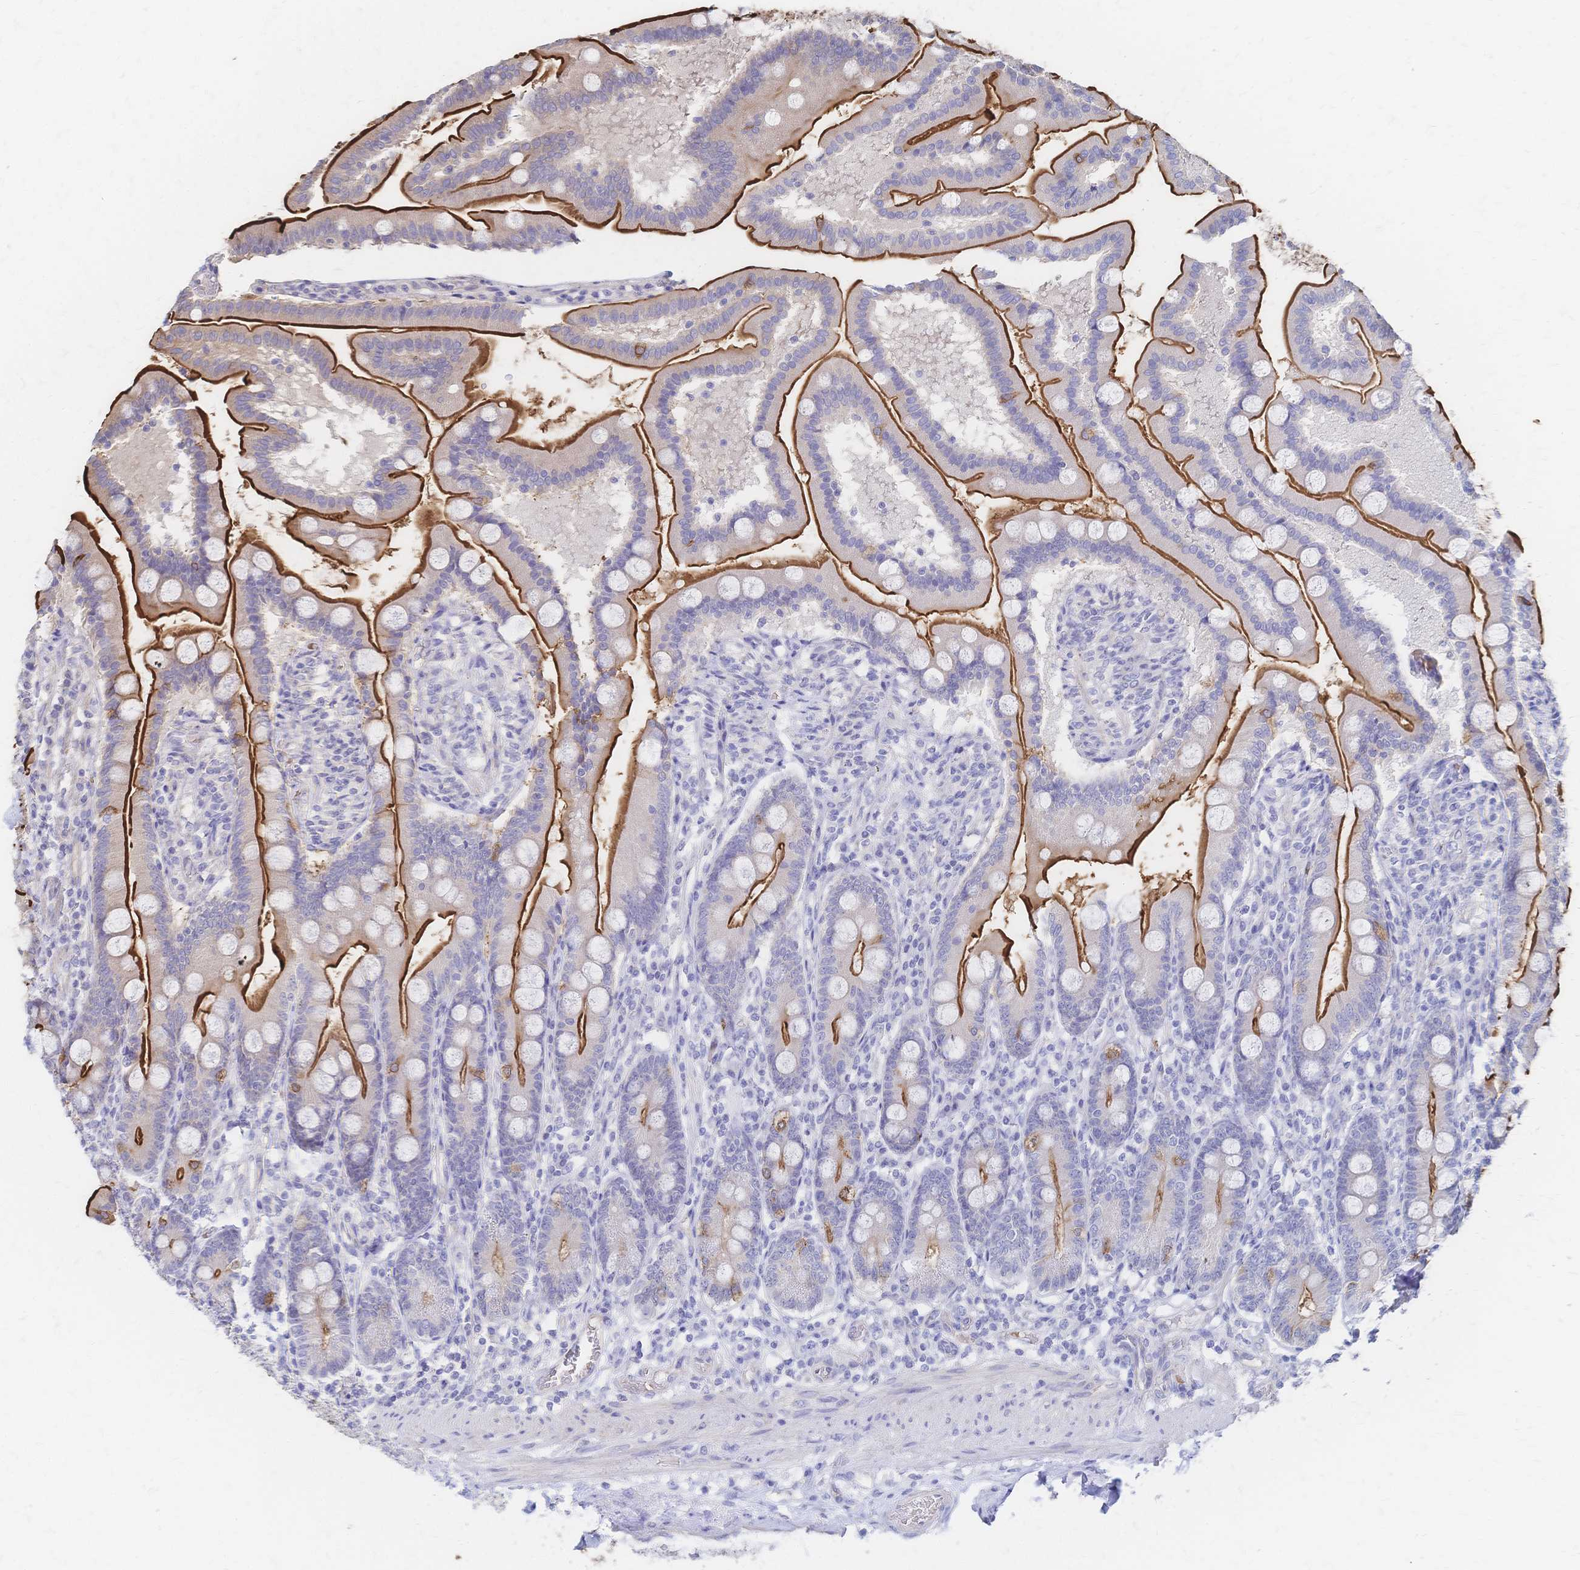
{"staining": {"intensity": "strong", "quantity": ">75%", "location": "cytoplasmic/membranous"}, "tissue": "duodenum", "cell_type": "Glandular cells", "image_type": "normal", "snomed": [{"axis": "morphology", "description": "Normal tissue, NOS"}, {"axis": "topography", "description": "Duodenum"}], "caption": "The immunohistochemical stain highlights strong cytoplasmic/membranous expression in glandular cells of unremarkable duodenum. The staining was performed using DAB (3,3'-diaminobenzidine) to visualize the protein expression in brown, while the nuclei were stained in blue with hematoxylin (Magnification: 20x).", "gene": "SLC5A1", "patient": {"sex": "female", "age": 67}}